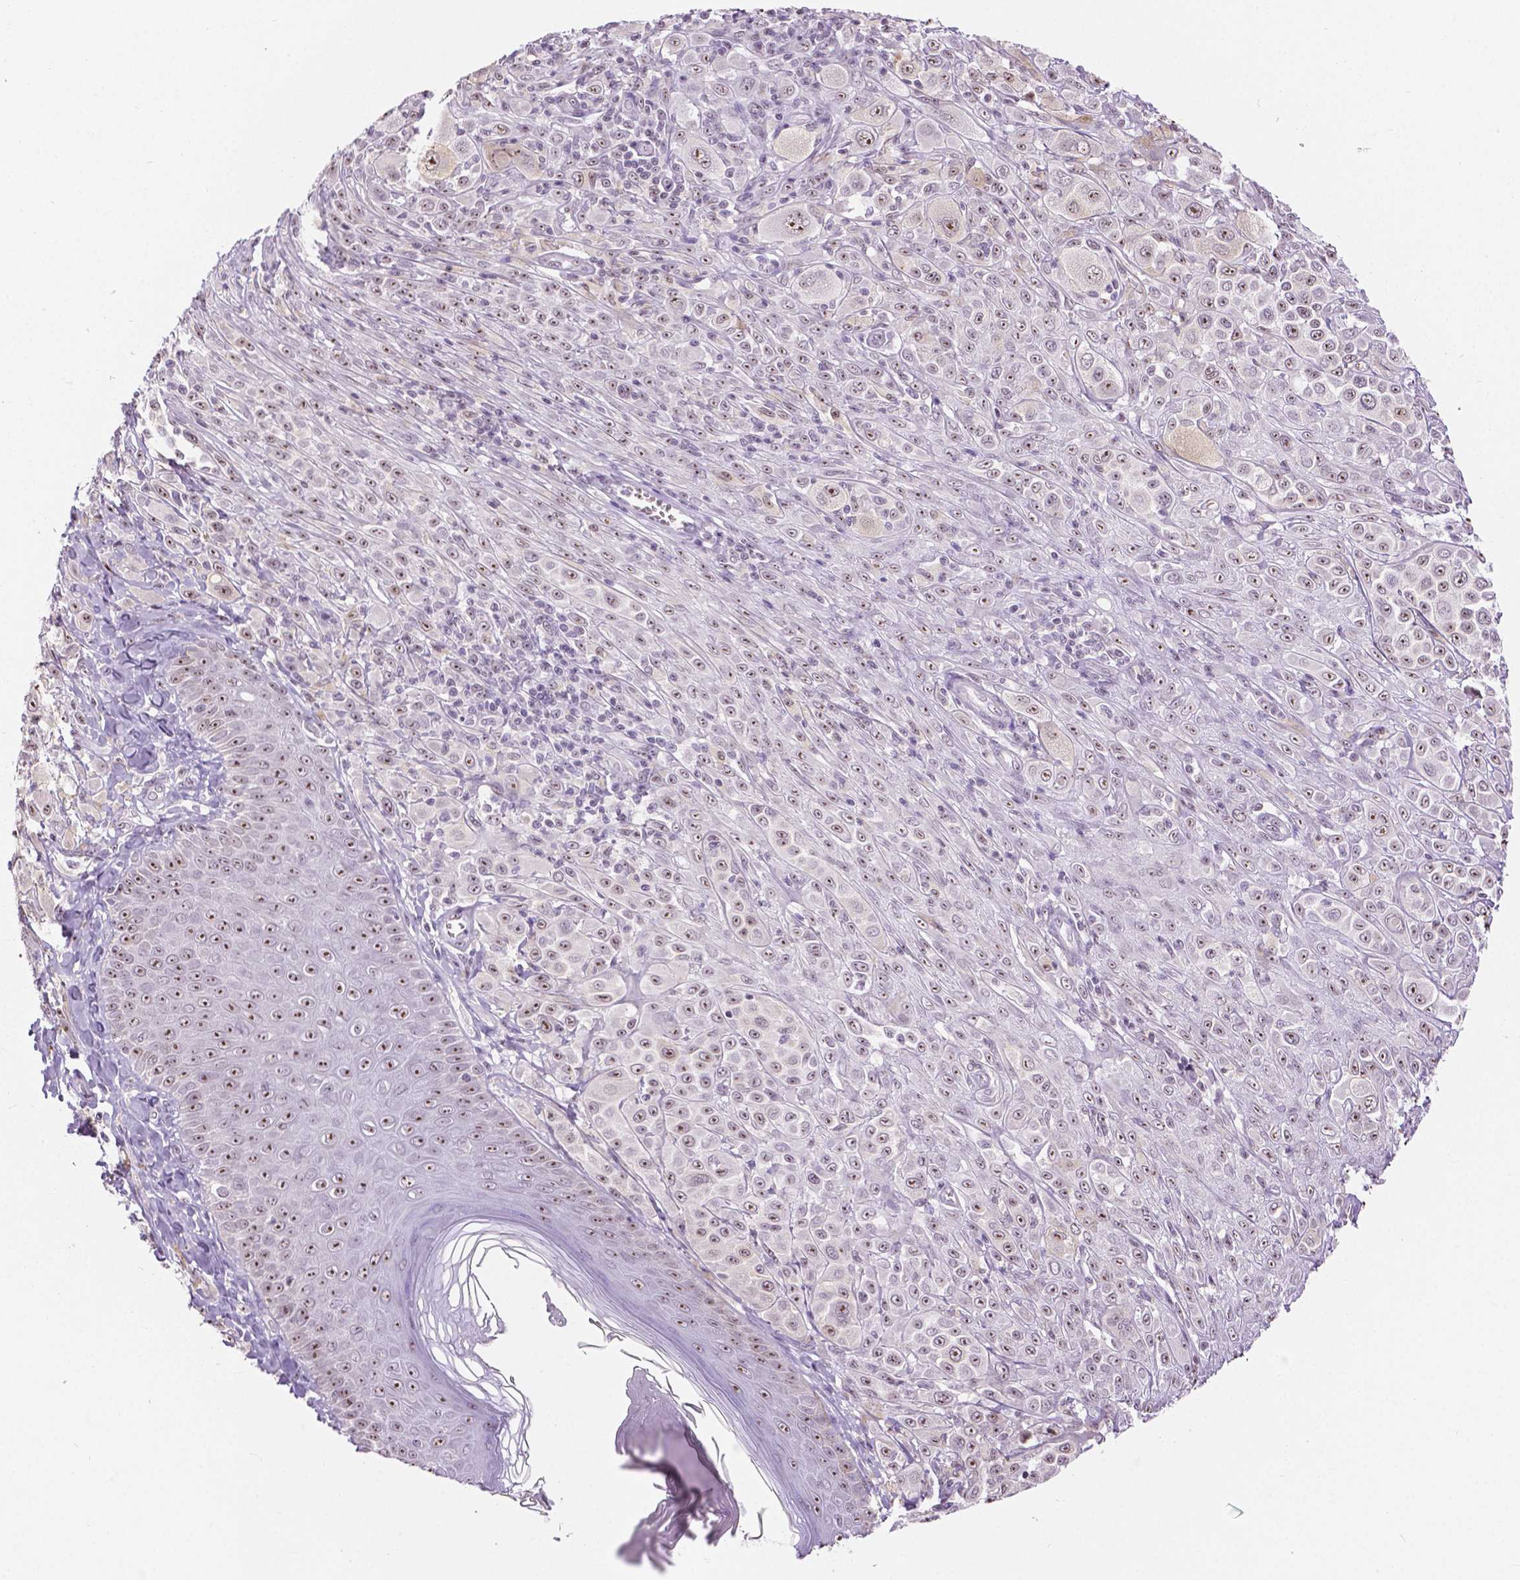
{"staining": {"intensity": "moderate", "quantity": ">75%", "location": "nuclear"}, "tissue": "melanoma", "cell_type": "Tumor cells", "image_type": "cancer", "snomed": [{"axis": "morphology", "description": "Malignant melanoma, NOS"}, {"axis": "topography", "description": "Skin"}], "caption": "Protein expression analysis of human malignant melanoma reveals moderate nuclear positivity in approximately >75% of tumor cells.", "gene": "NHP2", "patient": {"sex": "male", "age": 67}}